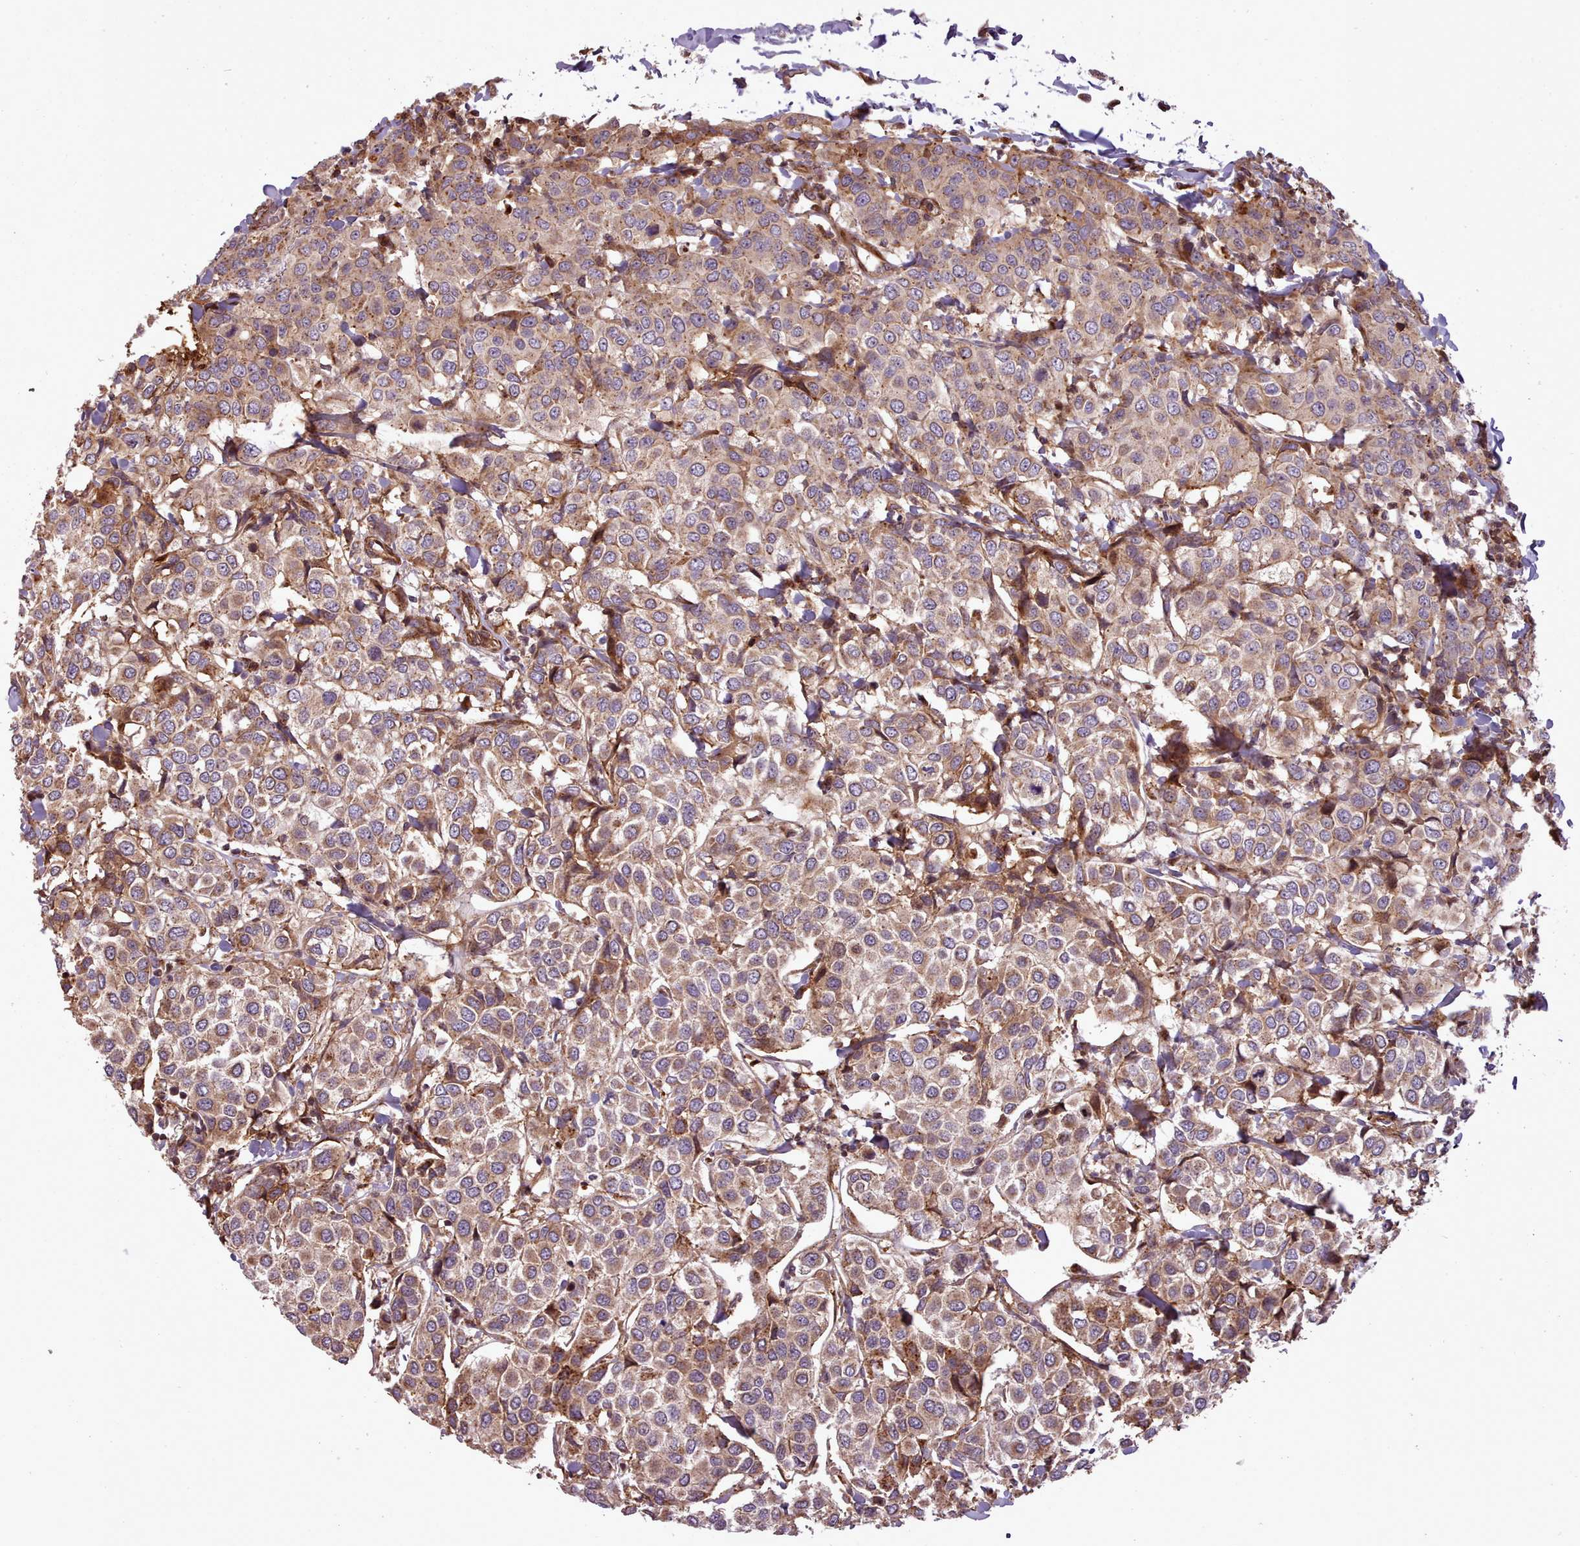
{"staining": {"intensity": "moderate", "quantity": ">75%", "location": "cytoplasmic/membranous"}, "tissue": "breast cancer", "cell_type": "Tumor cells", "image_type": "cancer", "snomed": [{"axis": "morphology", "description": "Duct carcinoma"}, {"axis": "topography", "description": "Breast"}], "caption": "Immunohistochemistry (DAB (3,3'-diaminobenzidine)) staining of breast cancer (intraductal carcinoma) displays moderate cytoplasmic/membranous protein positivity in approximately >75% of tumor cells.", "gene": "NLRP7", "patient": {"sex": "female", "age": 55}}